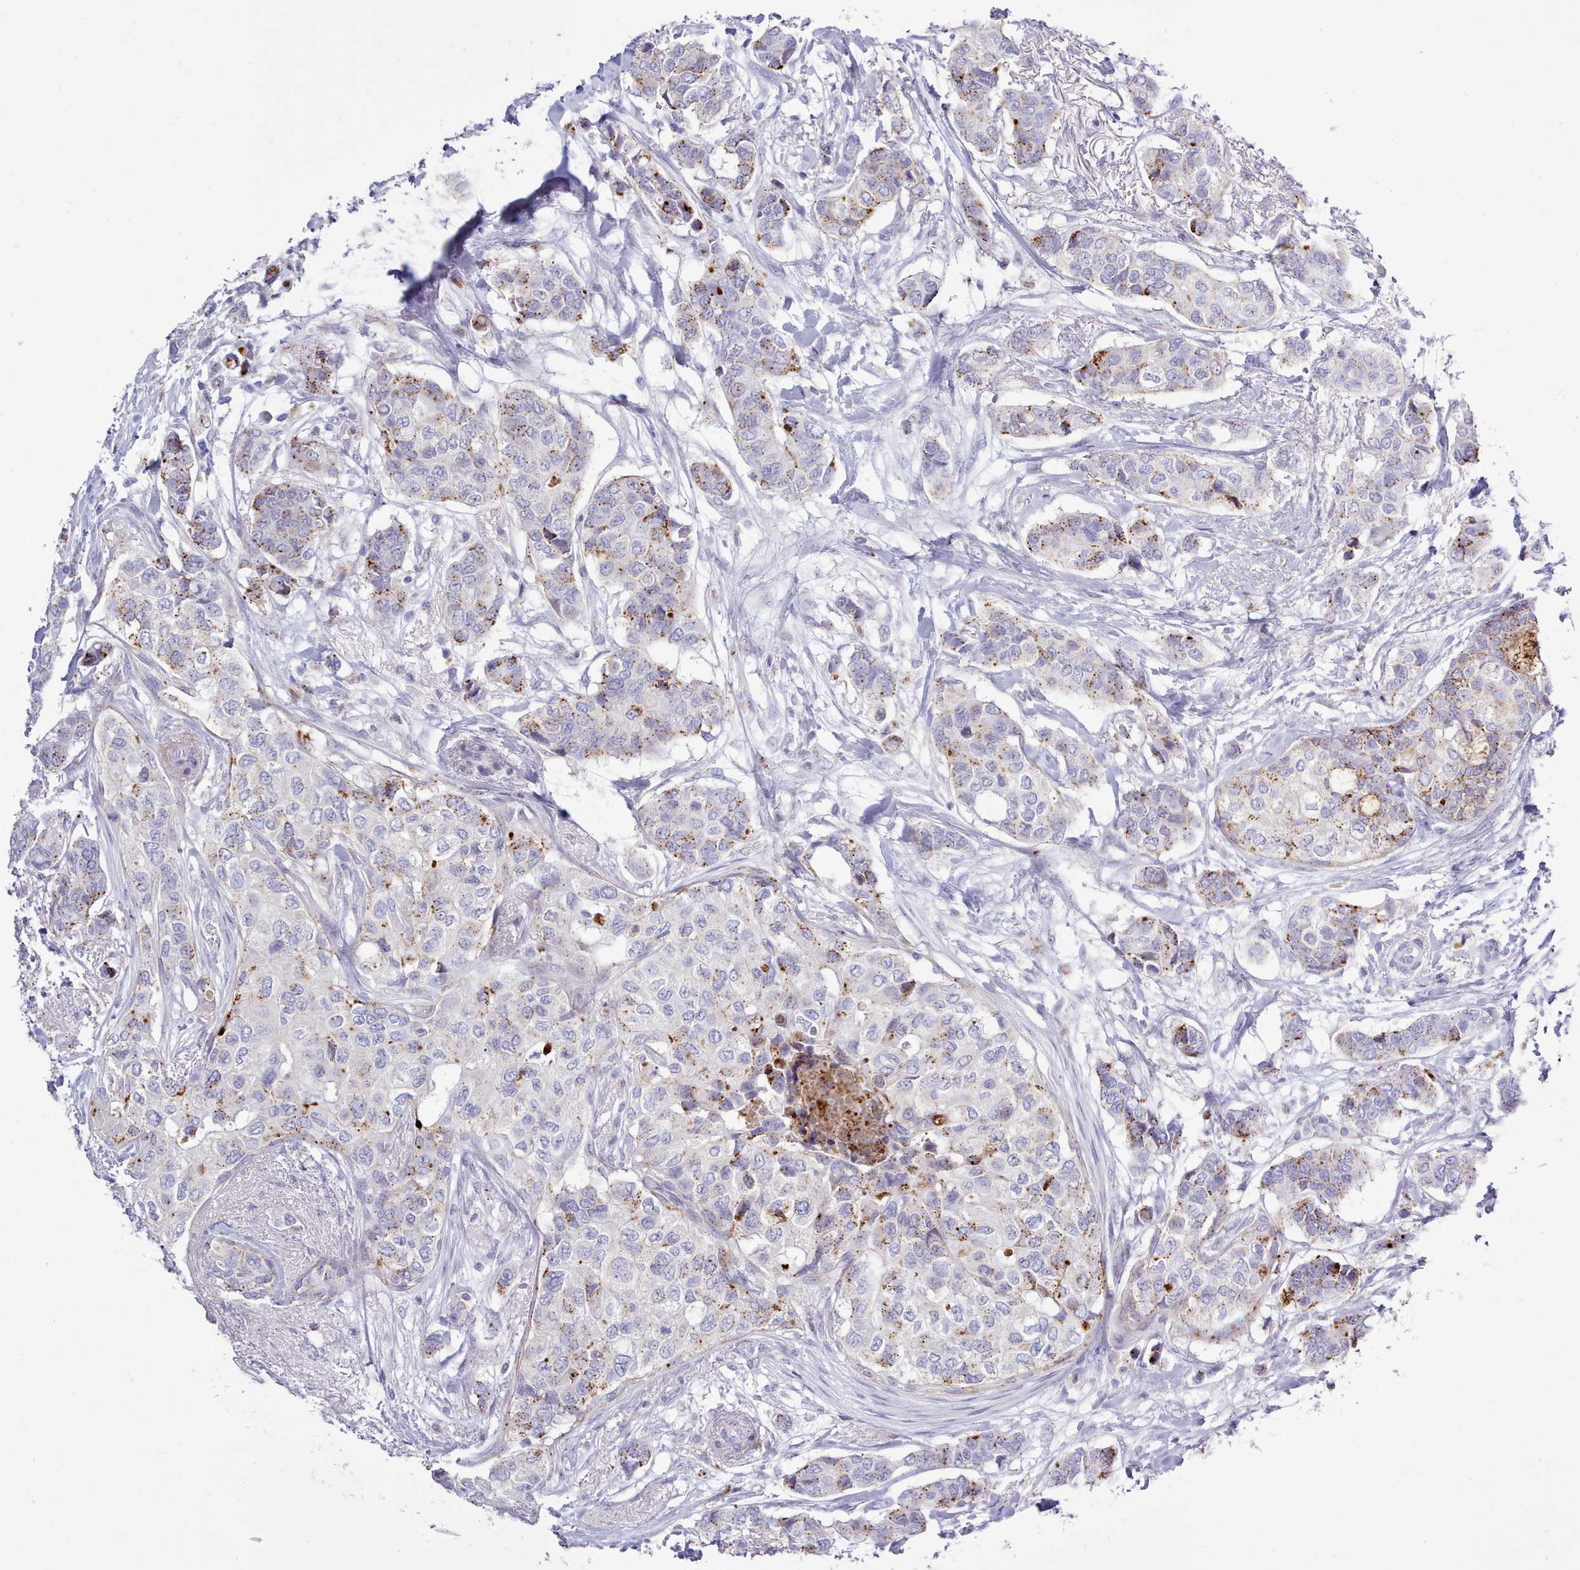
{"staining": {"intensity": "moderate", "quantity": "25%-75%", "location": "cytoplasmic/membranous"}, "tissue": "breast cancer", "cell_type": "Tumor cells", "image_type": "cancer", "snomed": [{"axis": "morphology", "description": "Lobular carcinoma"}, {"axis": "topography", "description": "Breast"}], "caption": "Immunohistochemical staining of breast cancer demonstrates moderate cytoplasmic/membranous protein expression in about 25%-75% of tumor cells.", "gene": "SRD5A1", "patient": {"sex": "female", "age": 51}}